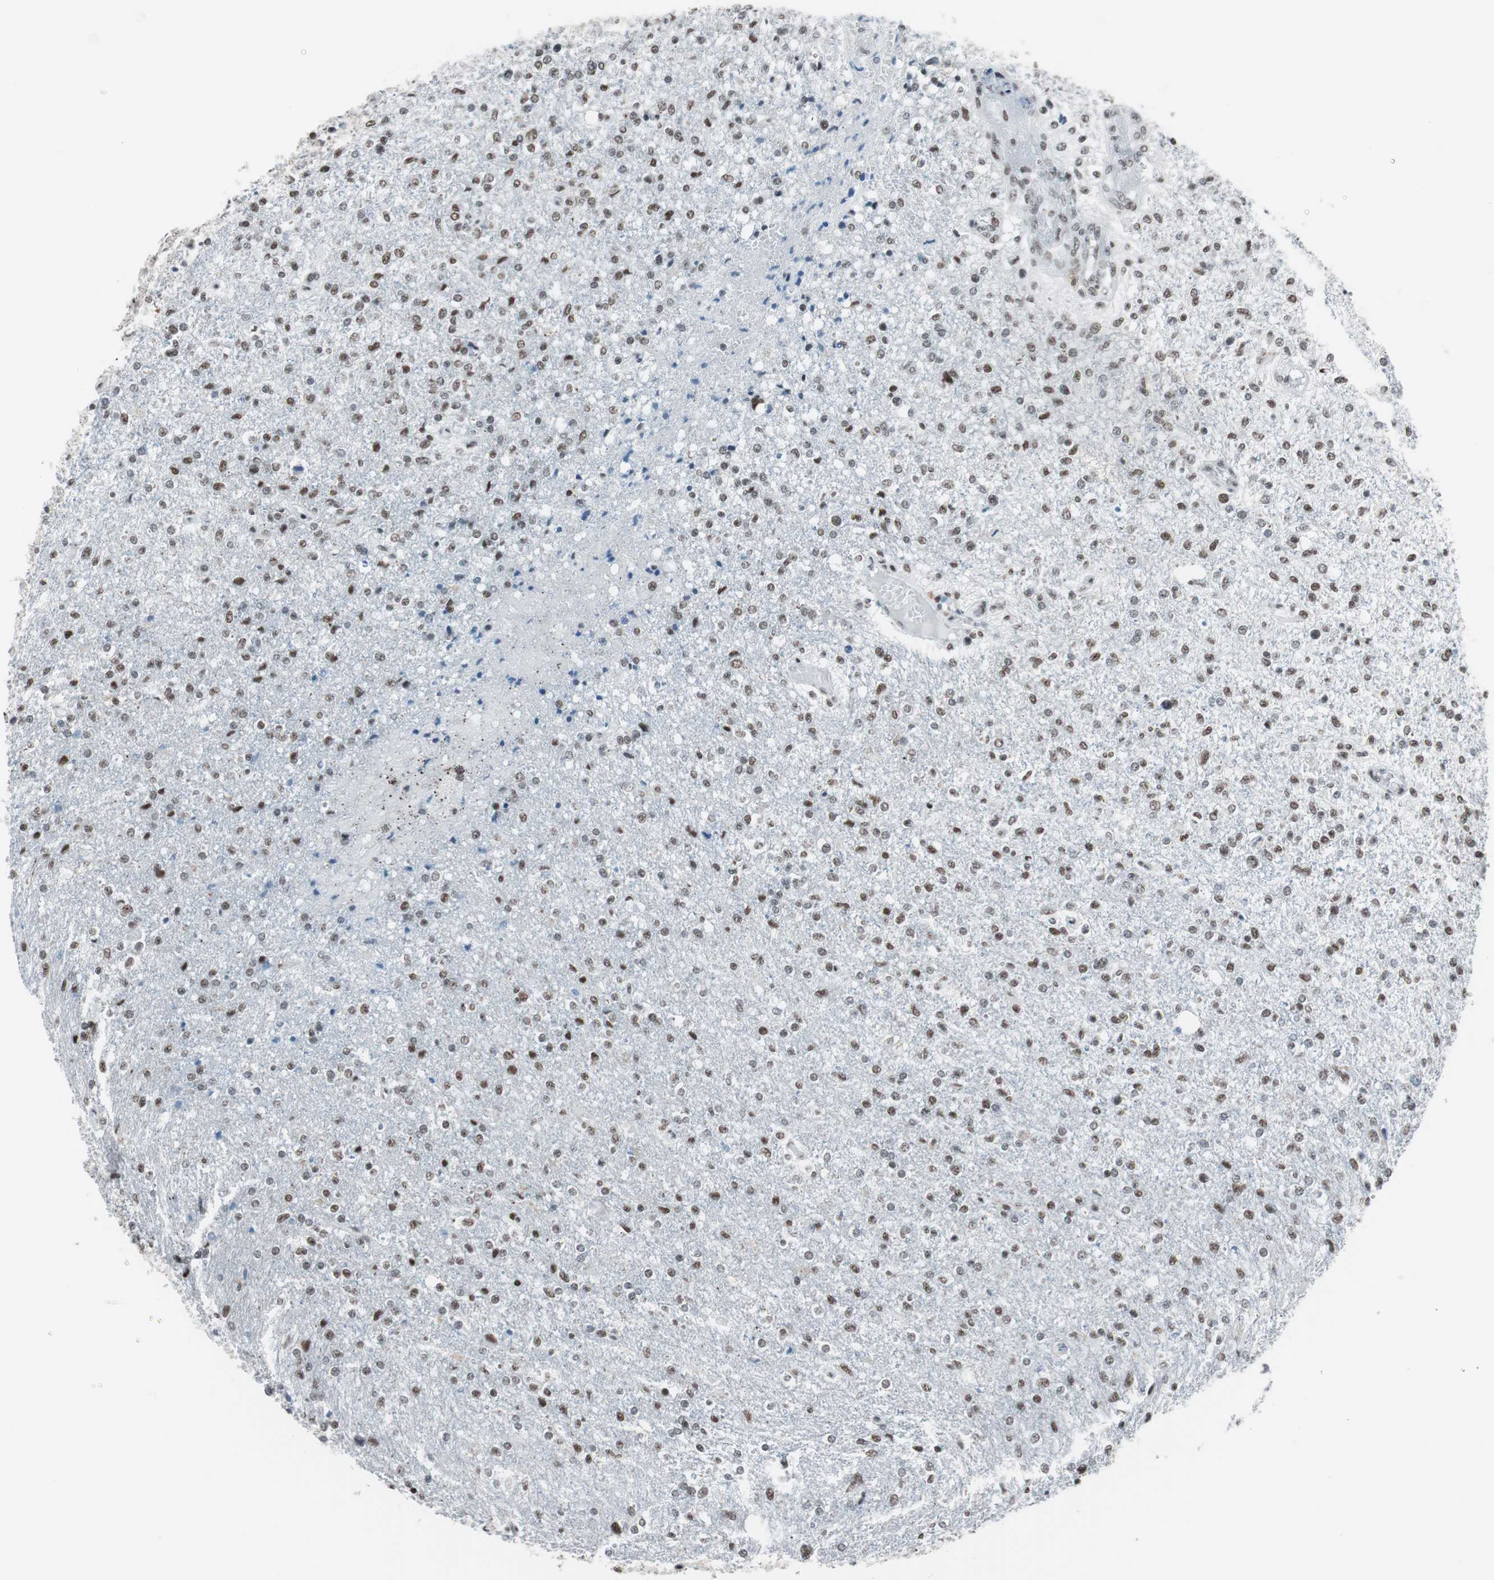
{"staining": {"intensity": "moderate", "quantity": "25%-75%", "location": "nuclear"}, "tissue": "glioma", "cell_type": "Tumor cells", "image_type": "cancer", "snomed": [{"axis": "morphology", "description": "Glioma, malignant, High grade"}, {"axis": "topography", "description": "Cerebral cortex"}], "caption": "Protein staining of malignant high-grade glioma tissue exhibits moderate nuclear staining in about 25%-75% of tumor cells.", "gene": "ARID1A", "patient": {"sex": "male", "age": 76}}